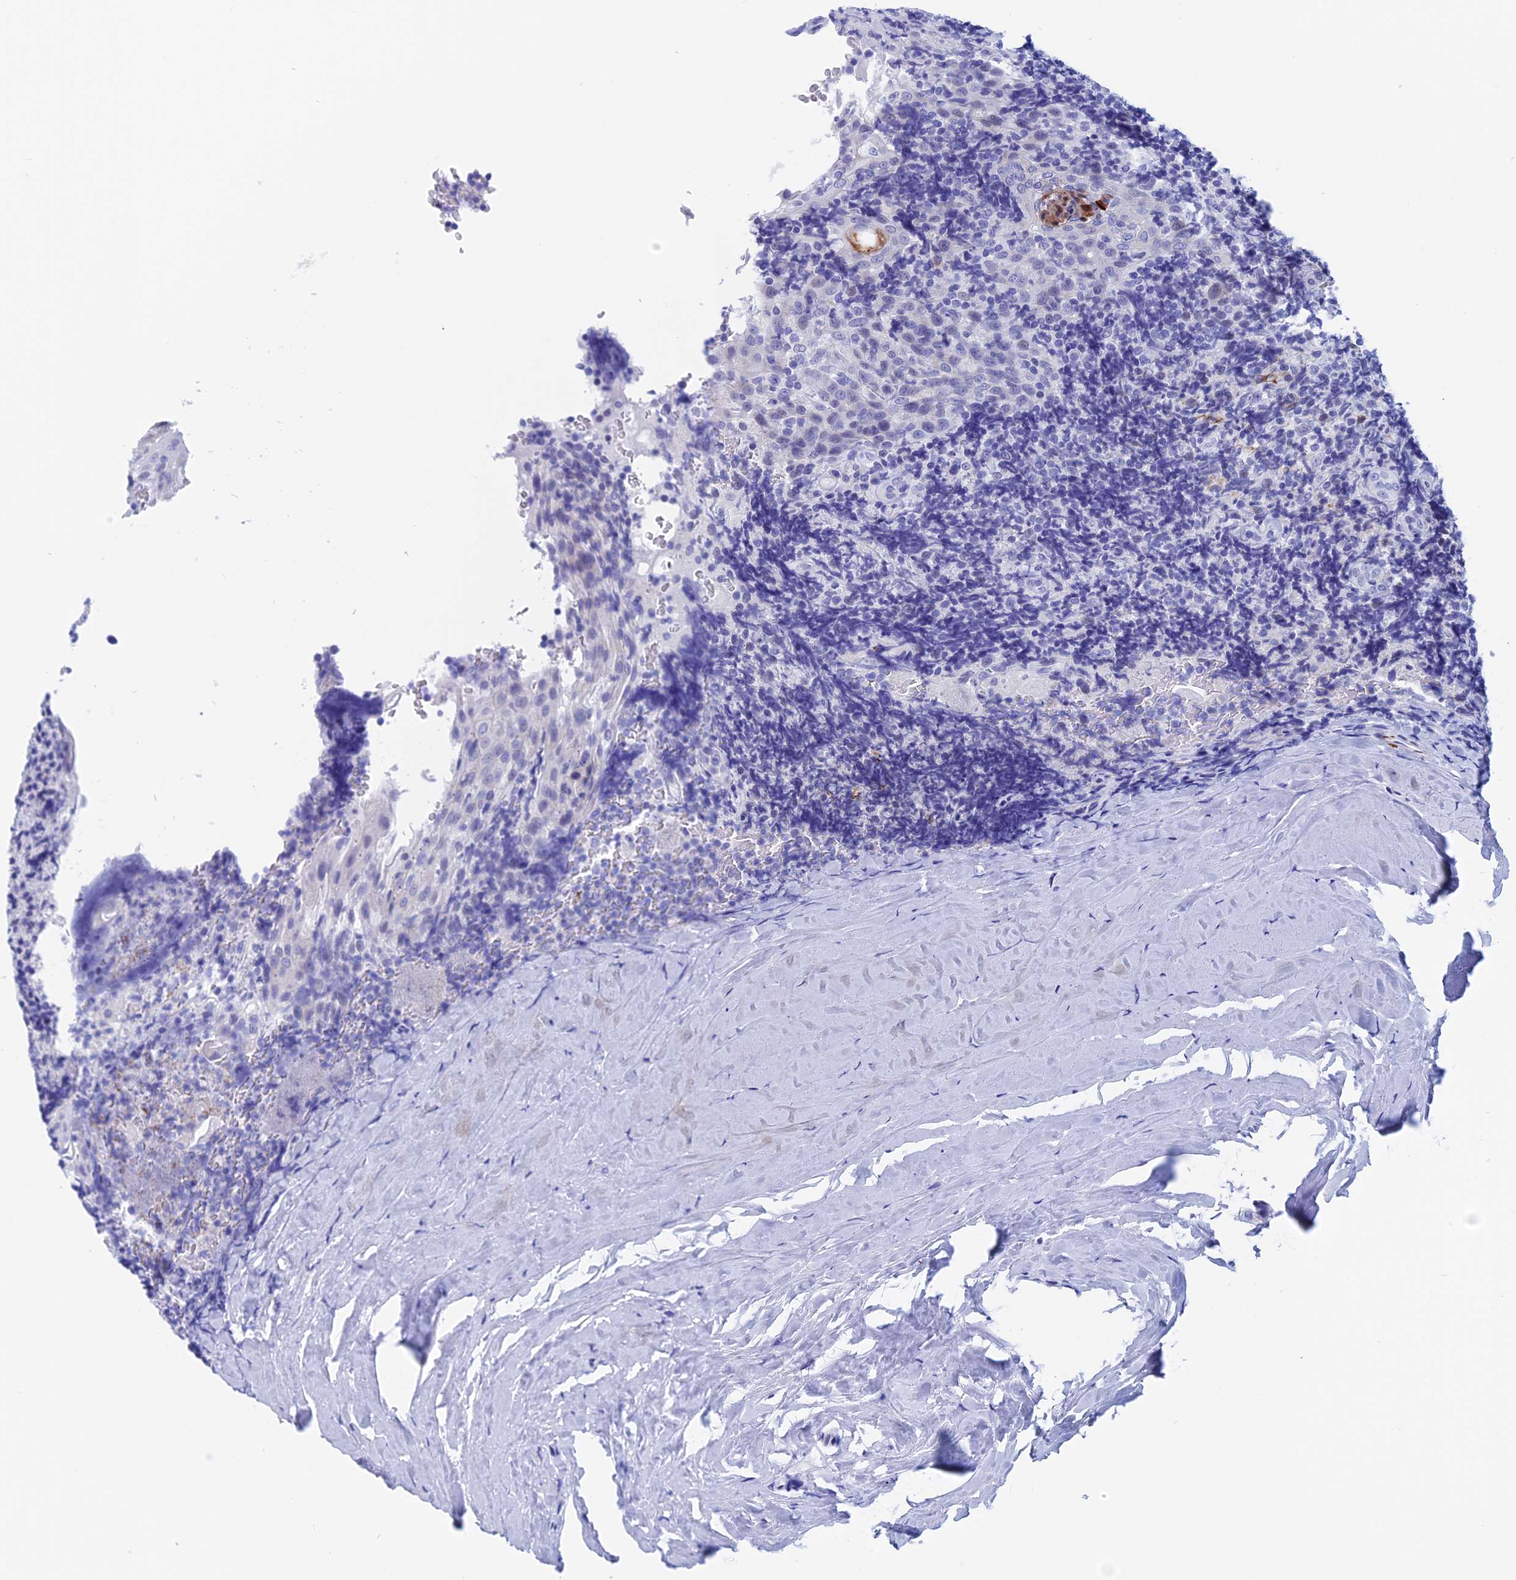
{"staining": {"intensity": "negative", "quantity": "none", "location": "none"}, "tissue": "tonsil", "cell_type": "Germinal center cells", "image_type": "normal", "snomed": [{"axis": "morphology", "description": "Normal tissue, NOS"}, {"axis": "topography", "description": "Tonsil"}], "caption": "Germinal center cells show no significant protein staining in benign tonsil.", "gene": "WDR83", "patient": {"sex": "male", "age": 37}}